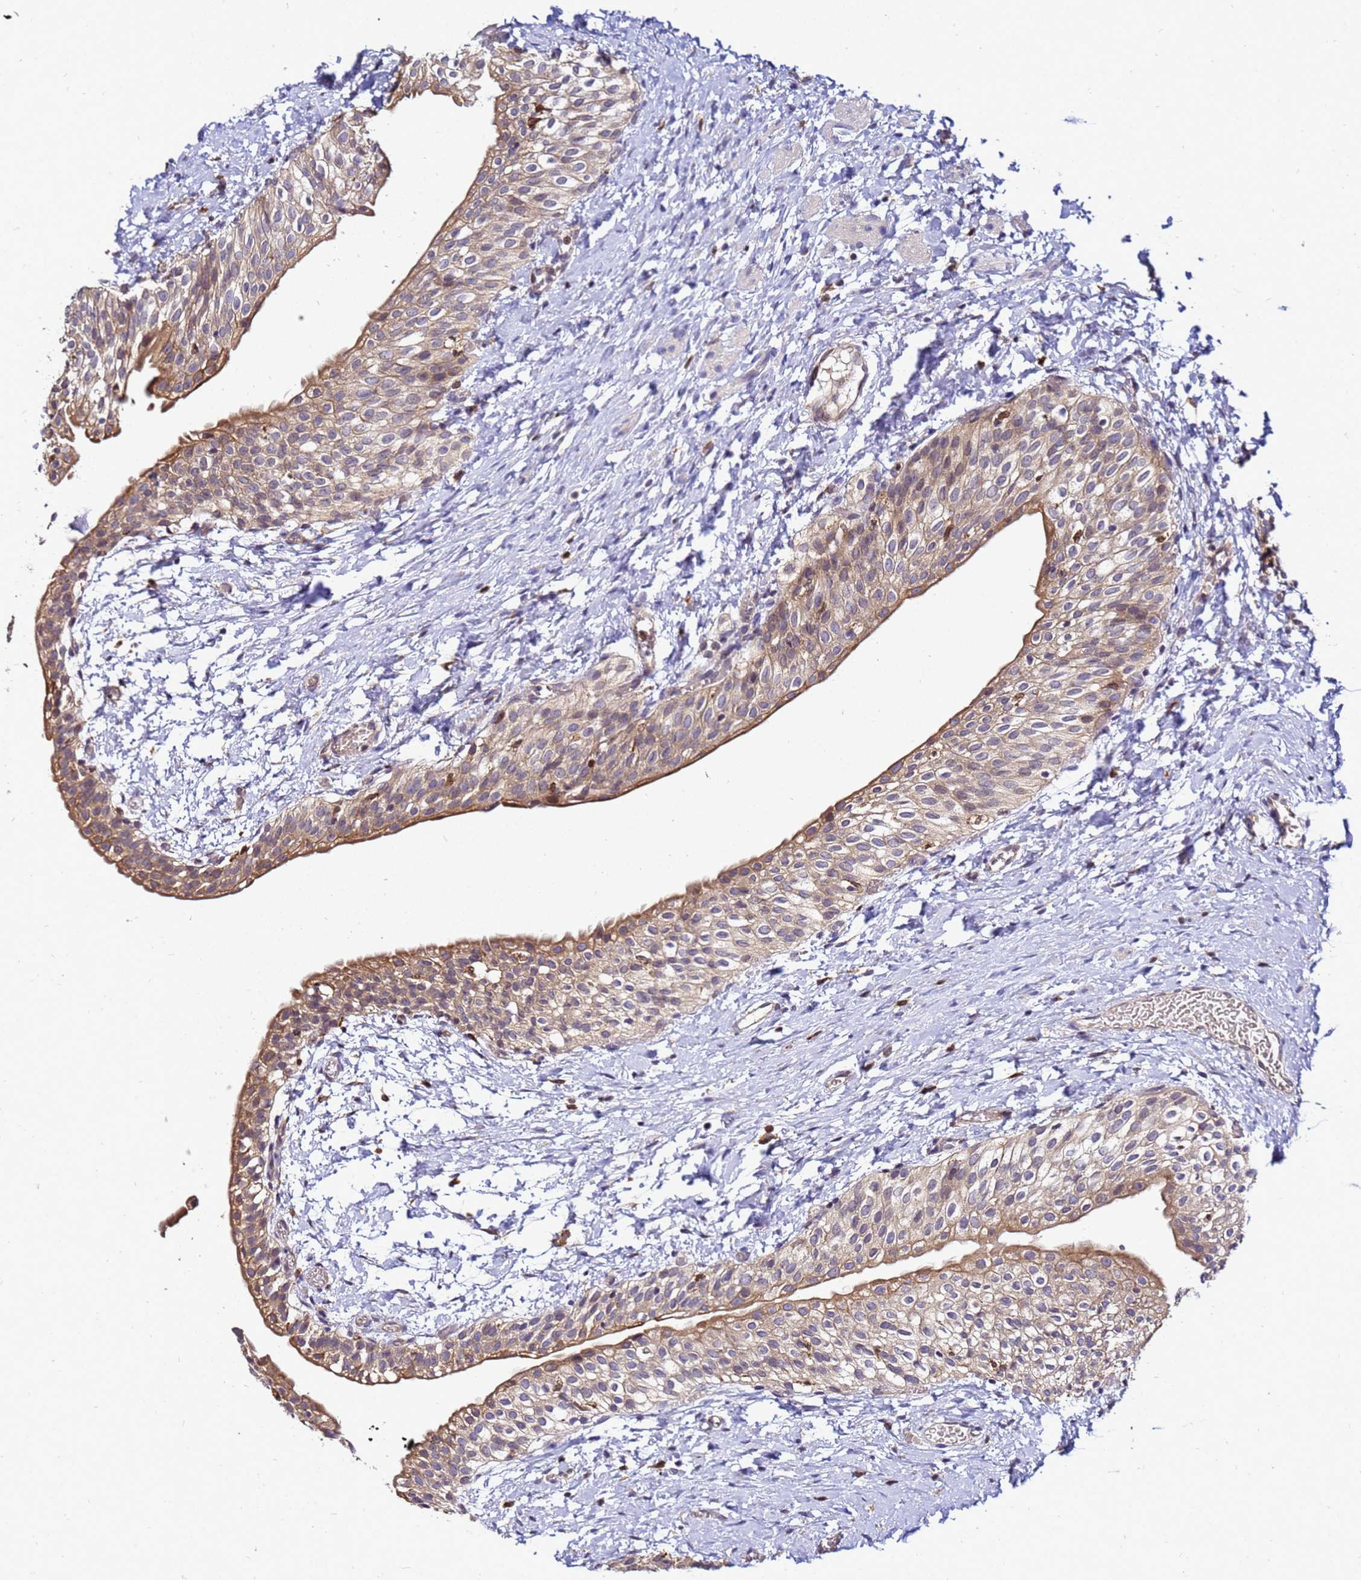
{"staining": {"intensity": "moderate", "quantity": ">75%", "location": "cytoplasmic/membranous"}, "tissue": "urinary bladder", "cell_type": "Urothelial cells", "image_type": "normal", "snomed": [{"axis": "morphology", "description": "Normal tissue, NOS"}, {"axis": "topography", "description": "Urinary bladder"}], "caption": "The histopathology image exhibits immunohistochemical staining of unremarkable urinary bladder. There is moderate cytoplasmic/membranous expression is identified in about >75% of urothelial cells.", "gene": "ADPGK", "patient": {"sex": "male", "age": 1}}